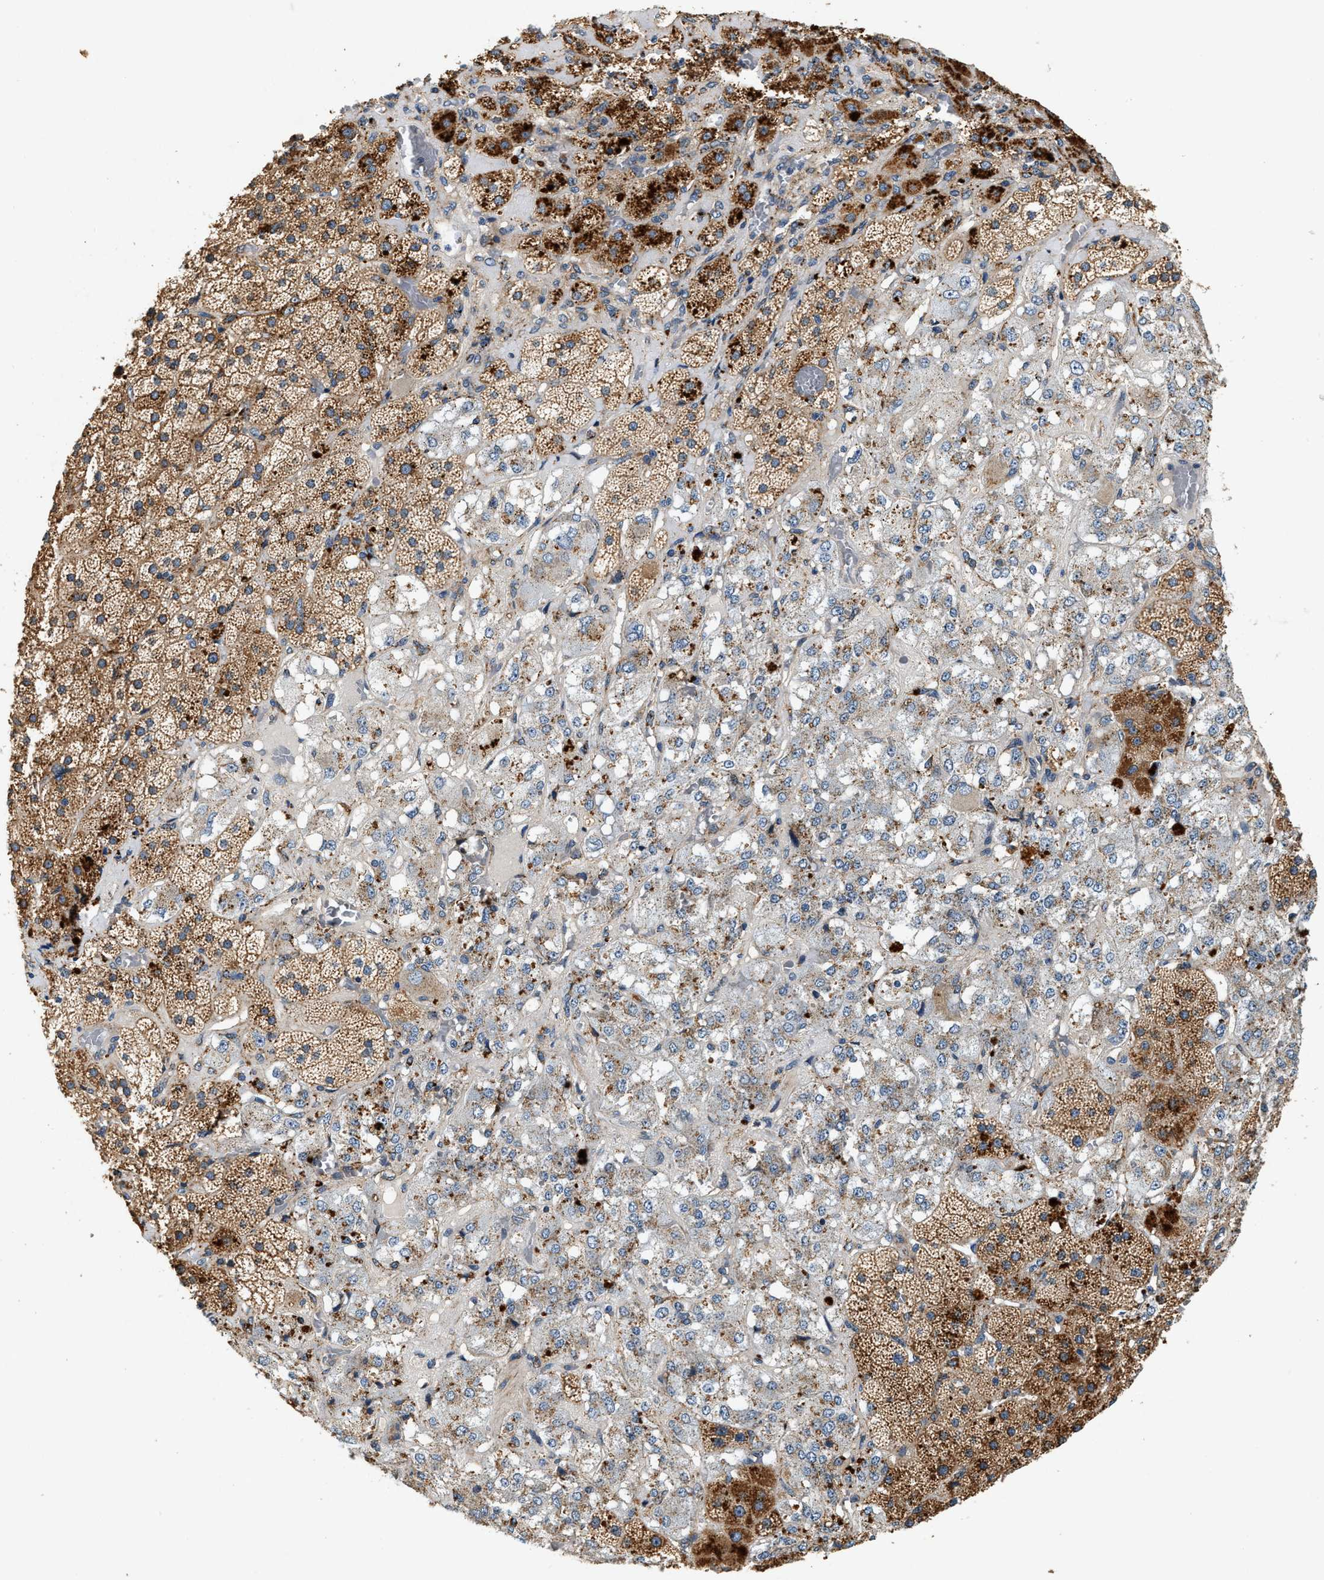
{"staining": {"intensity": "strong", "quantity": "25%-75%", "location": "cytoplasmic/membranous"}, "tissue": "adrenal gland", "cell_type": "Glandular cells", "image_type": "normal", "snomed": [{"axis": "morphology", "description": "Normal tissue, NOS"}, {"axis": "topography", "description": "Adrenal gland"}], "caption": "An immunohistochemistry histopathology image of normal tissue is shown. Protein staining in brown labels strong cytoplasmic/membranous positivity in adrenal gland within glandular cells.", "gene": "DUSP10", "patient": {"sex": "male", "age": 57}}